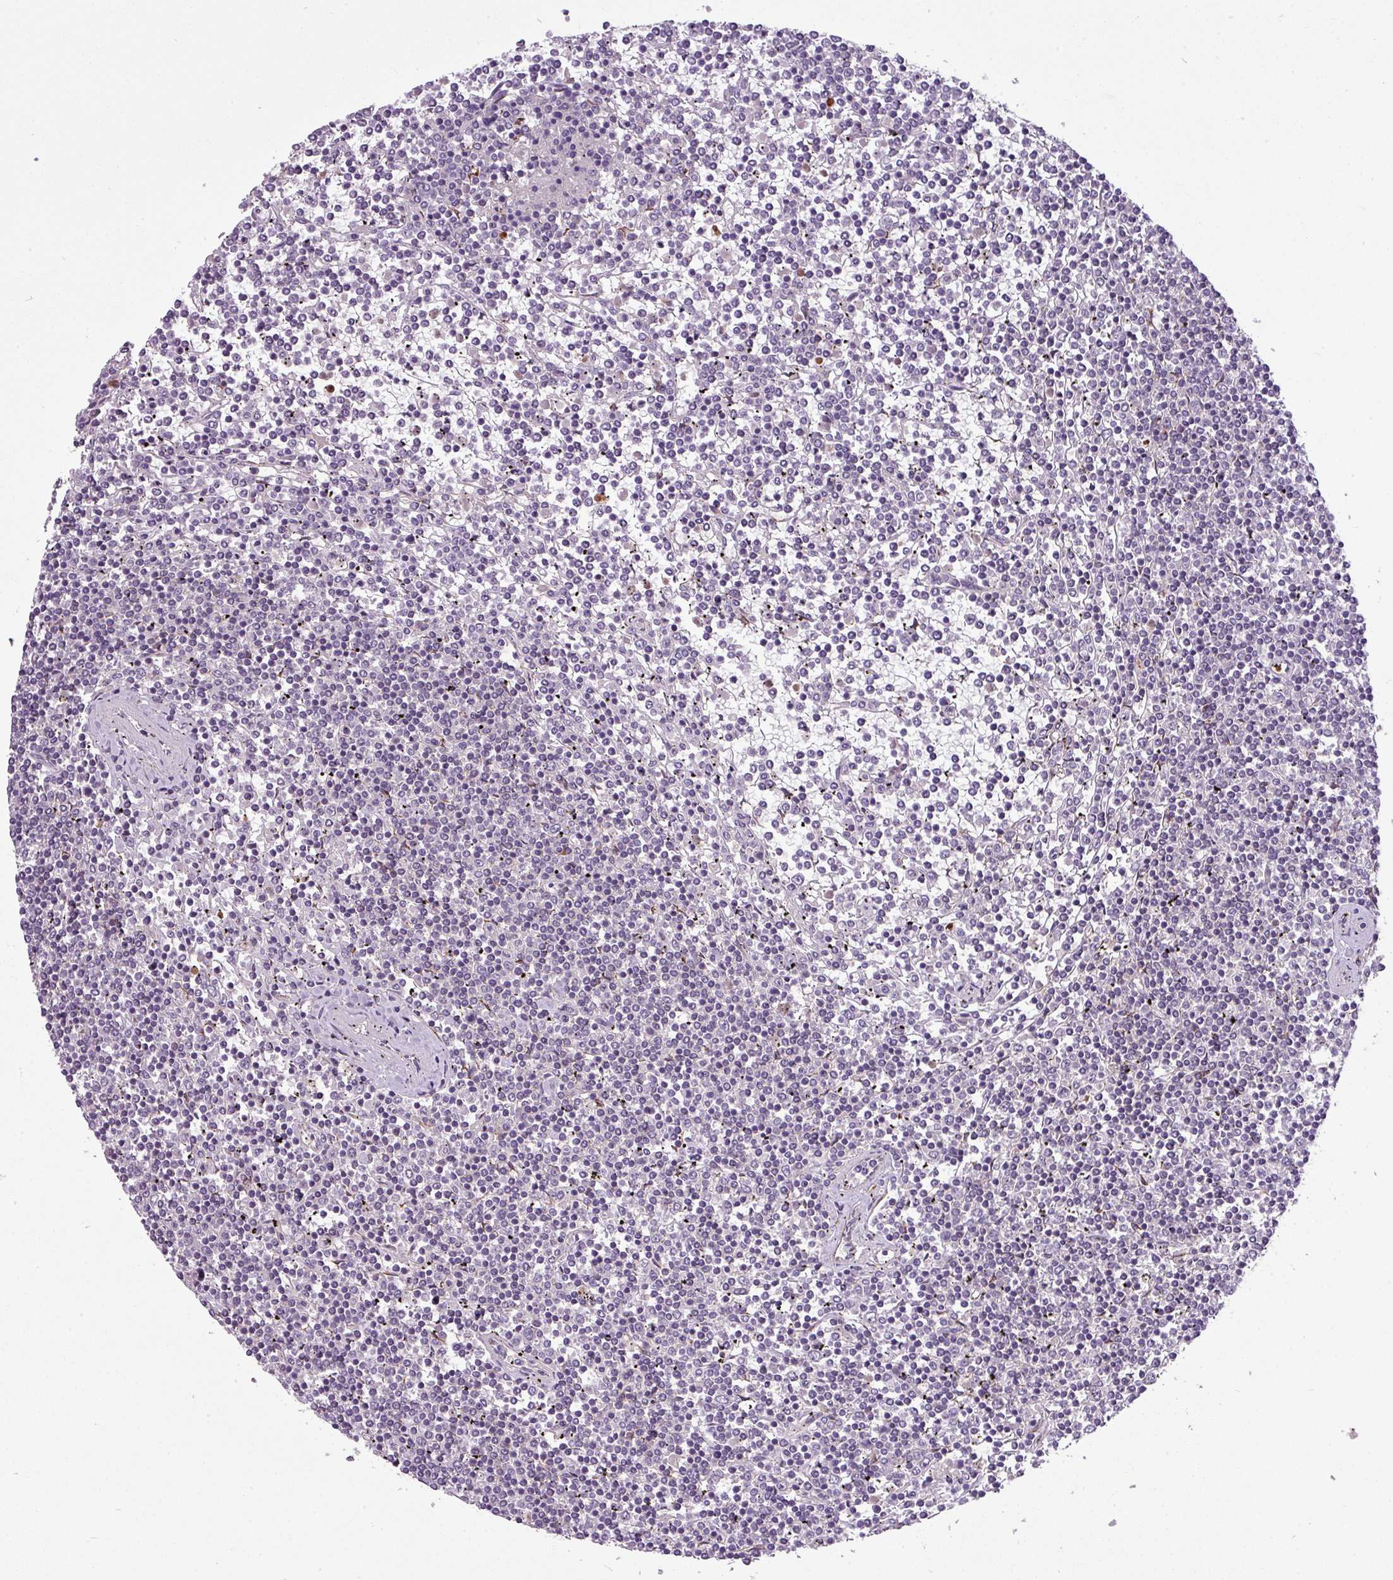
{"staining": {"intensity": "negative", "quantity": "none", "location": "none"}, "tissue": "lymphoma", "cell_type": "Tumor cells", "image_type": "cancer", "snomed": [{"axis": "morphology", "description": "Malignant lymphoma, non-Hodgkin's type, Low grade"}, {"axis": "topography", "description": "Spleen"}], "caption": "High magnification brightfield microscopy of lymphoma stained with DAB (brown) and counterstained with hematoxylin (blue): tumor cells show no significant positivity.", "gene": "PAPLN", "patient": {"sex": "female", "age": 19}}